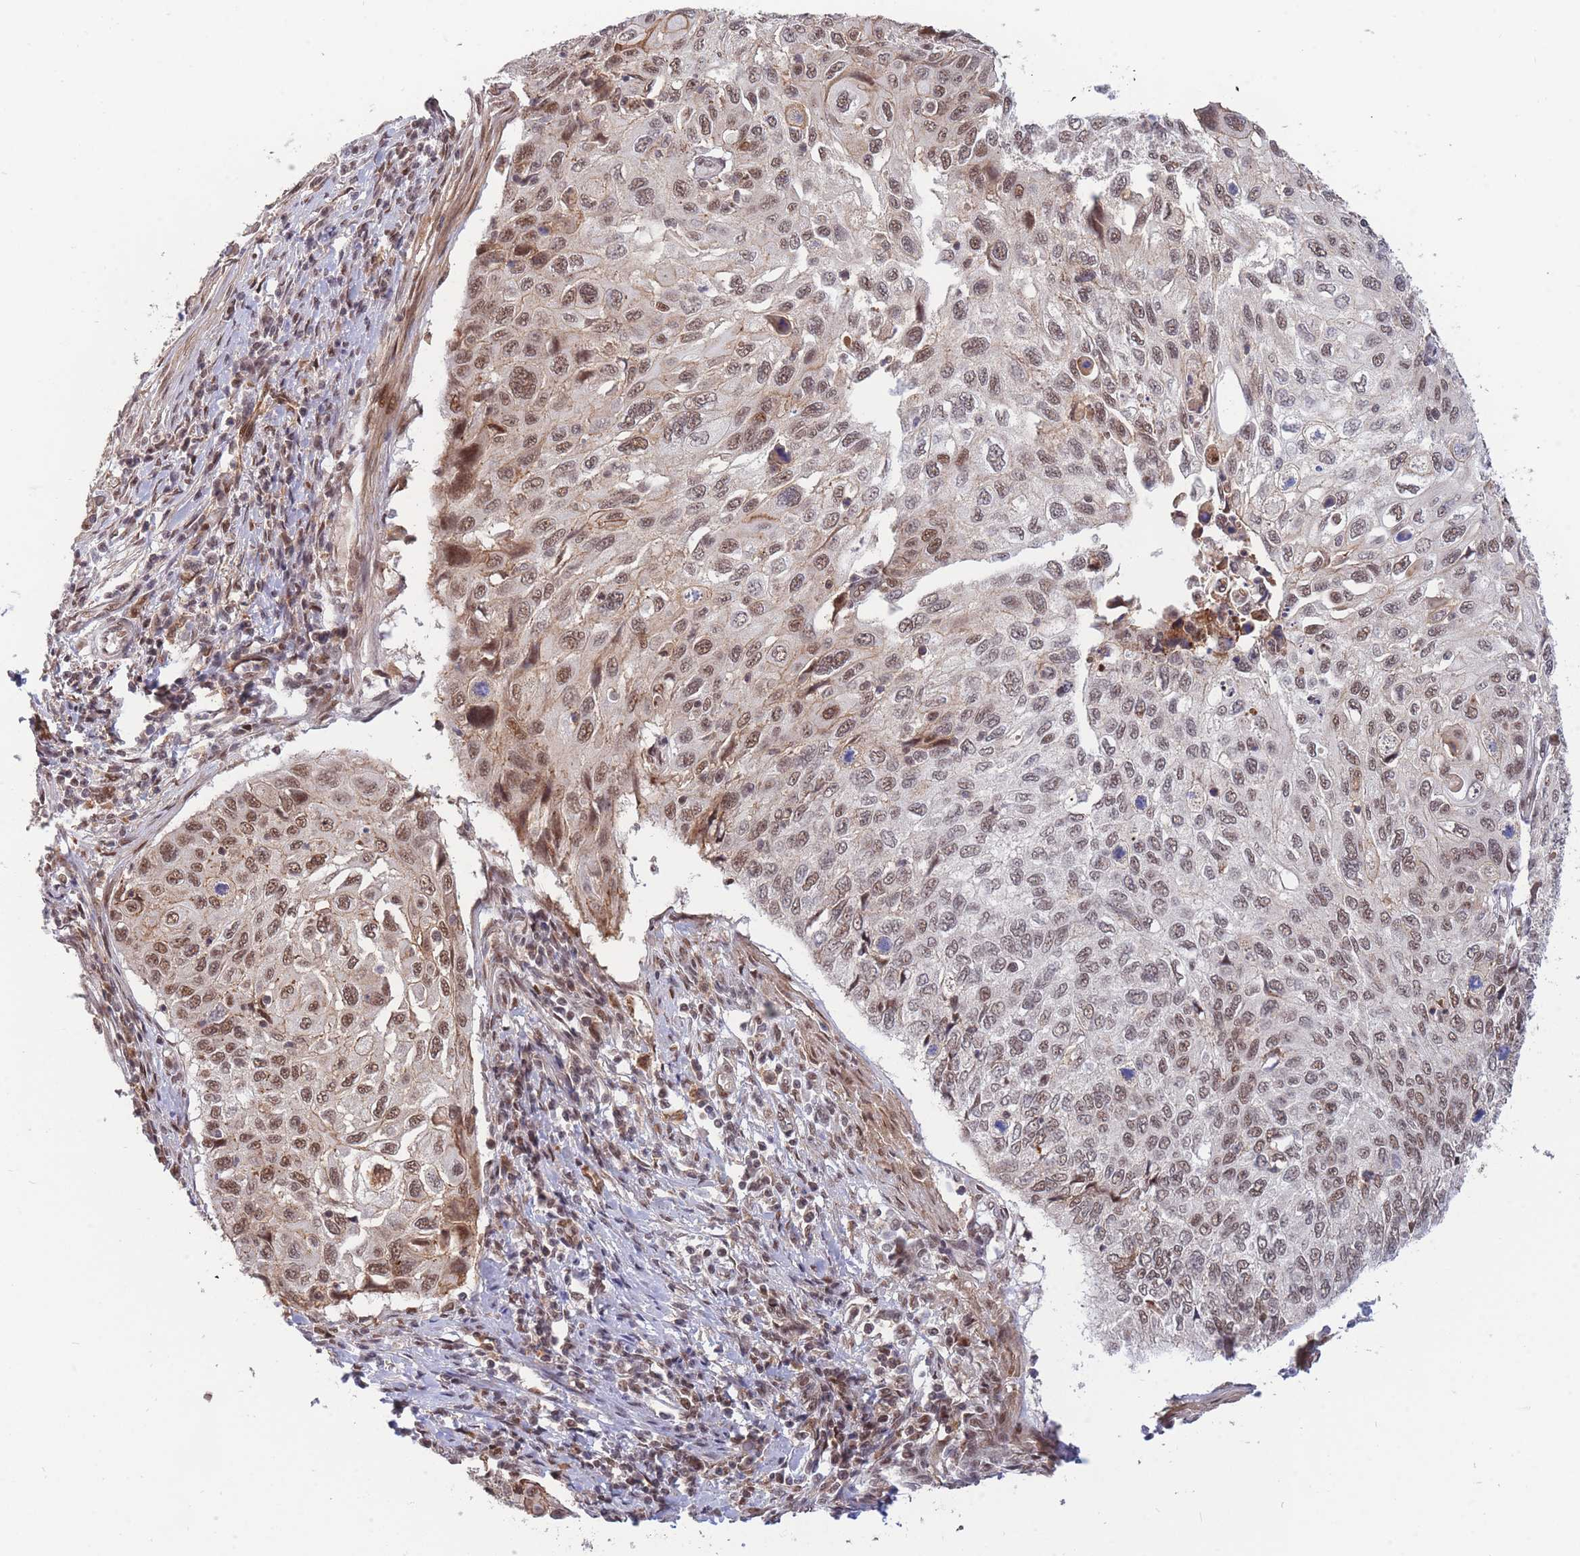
{"staining": {"intensity": "moderate", "quantity": ">75%", "location": "cytoplasmic/membranous,nuclear"}, "tissue": "cervical cancer", "cell_type": "Tumor cells", "image_type": "cancer", "snomed": [{"axis": "morphology", "description": "Squamous cell carcinoma, NOS"}, {"axis": "topography", "description": "Cervix"}], "caption": "Moderate cytoplasmic/membranous and nuclear staining for a protein is identified in about >75% of tumor cells of cervical squamous cell carcinoma using immunohistochemistry (IHC).", "gene": "BOD1L1", "patient": {"sex": "female", "age": 70}}